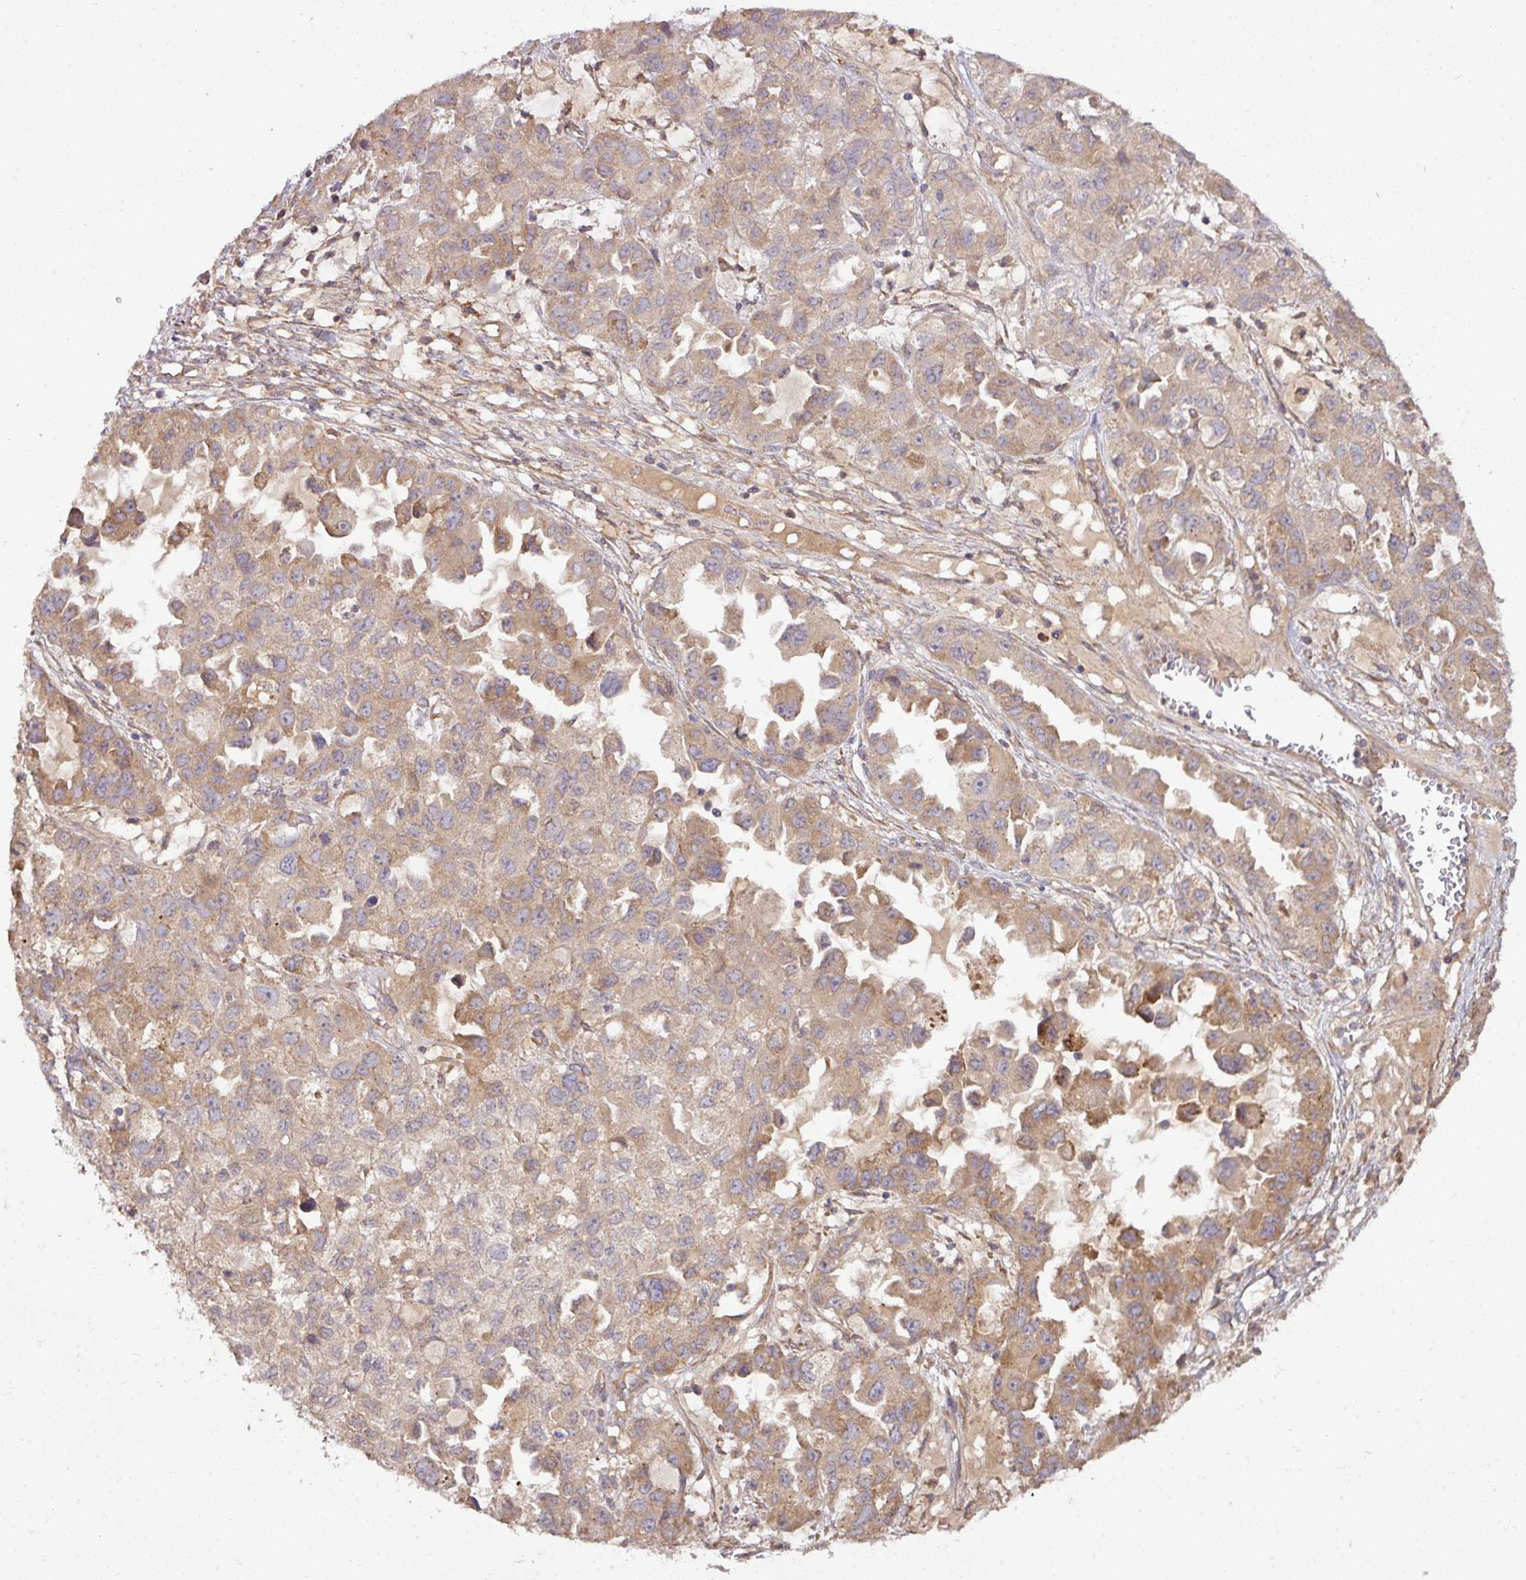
{"staining": {"intensity": "moderate", "quantity": "25%-75%", "location": "cytoplasmic/membranous"}, "tissue": "ovarian cancer", "cell_type": "Tumor cells", "image_type": "cancer", "snomed": [{"axis": "morphology", "description": "Cystadenocarcinoma, serous, NOS"}, {"axis": "topography", "description": "Ovary"}], "caption": "This image displays immunohistochemistry (IHC) staining of human ovarian cancer, with medium moderate cytoplasmic/membranous positivity in about 25%-75% of tumor cells.", "gene": "GALP", "patient": {"sex": "female", "age": 84}}